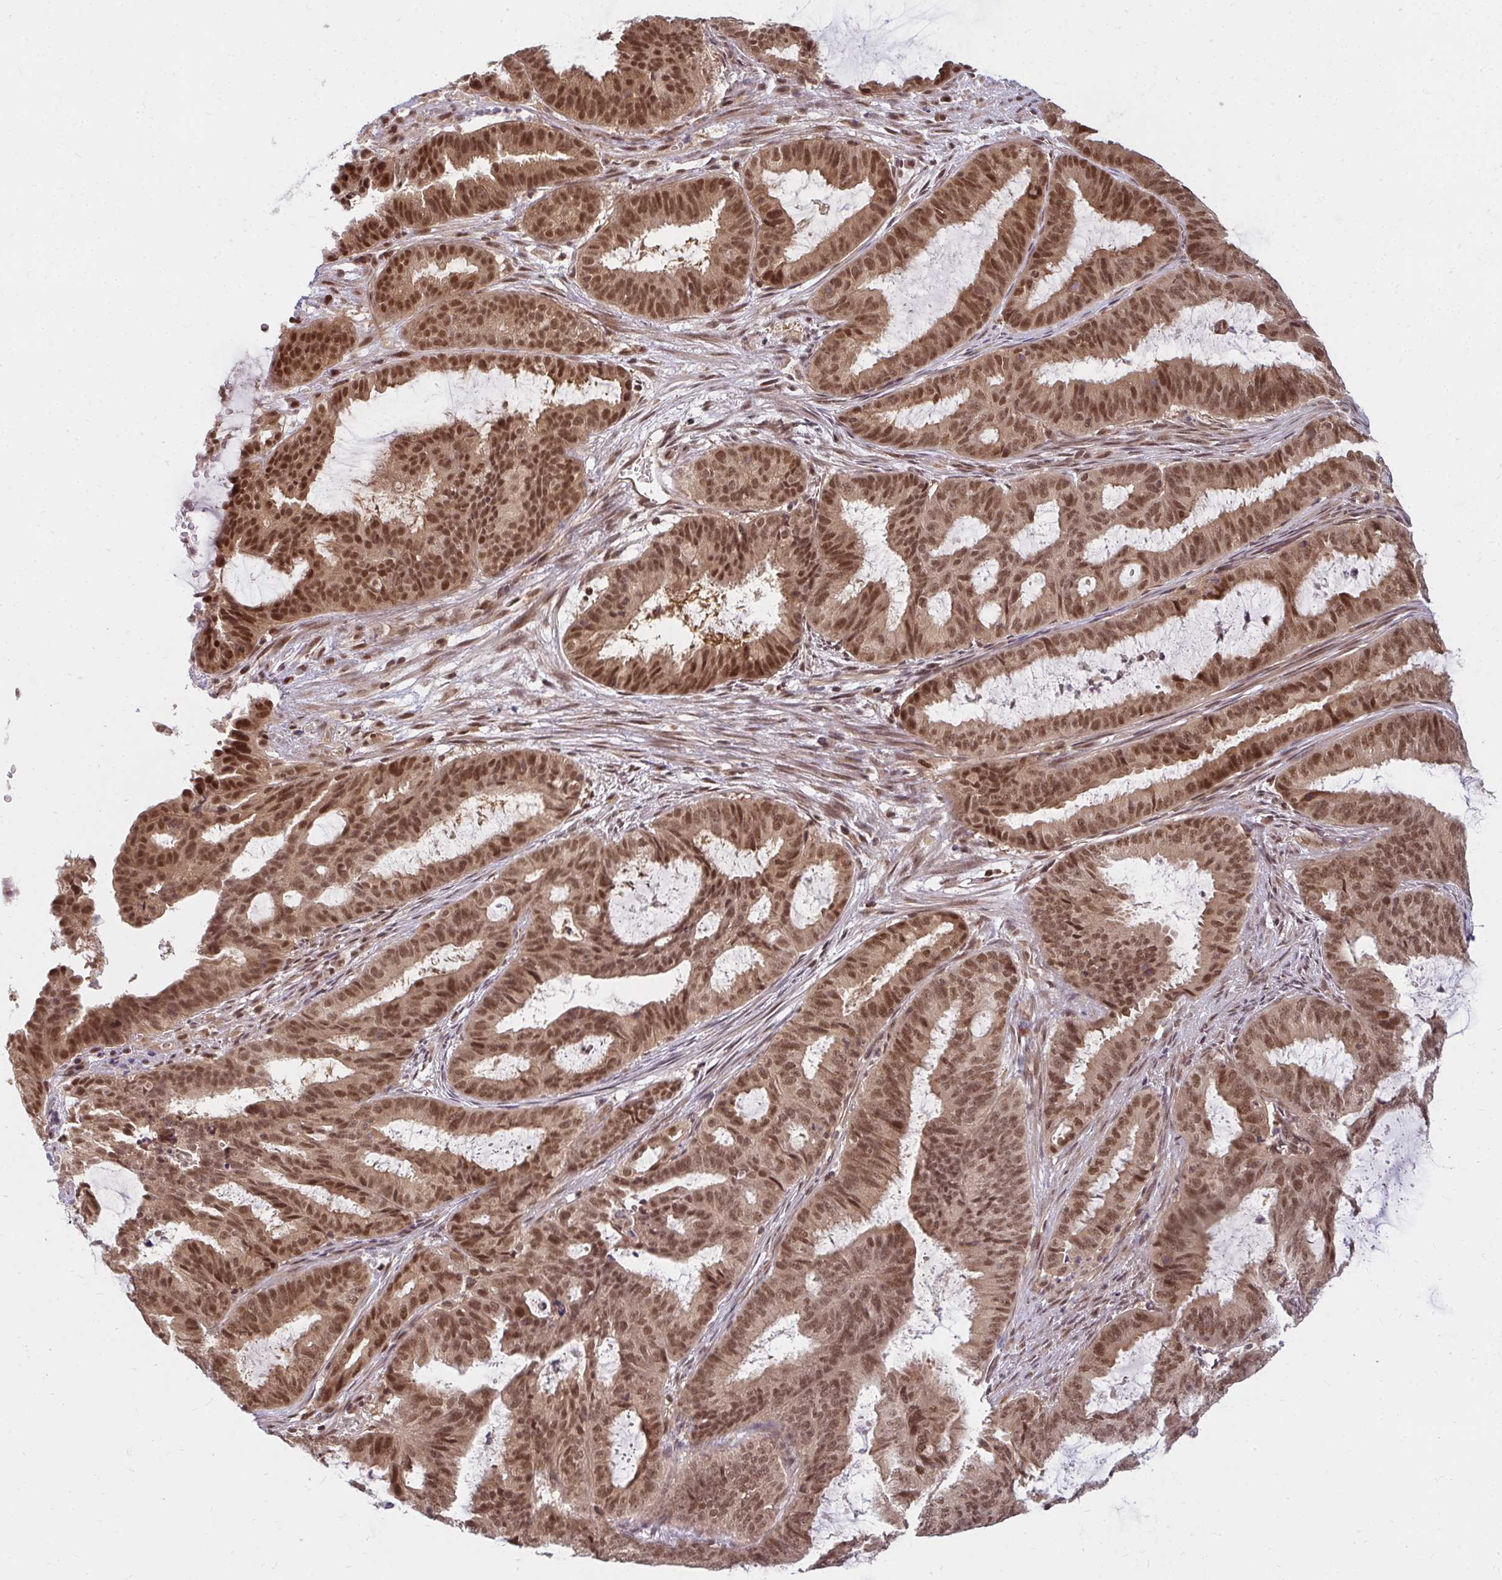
{"staining": {"intensity": "moderate", "quantity": ">75%", "location": "nuclear"}, "tissue": "endometrial cancer", "cell_type": "Tumor cells", "image_type": "cancer", "snomed": [{"axis": "morphology", "description": "Adenocarcinoma, NOS"}, {"axis": "topography", "description": "Endometrium"}], "caption": "Brown immunohistochemical staining in endometrial cancer (adenocarcinoma) demonstrates moderate nuclear positivity in about >75% of tumor cells. Nuclei are stained in blue.", "gene": "GTF3C6", "patient": {"sex": "female", "age": 51}}